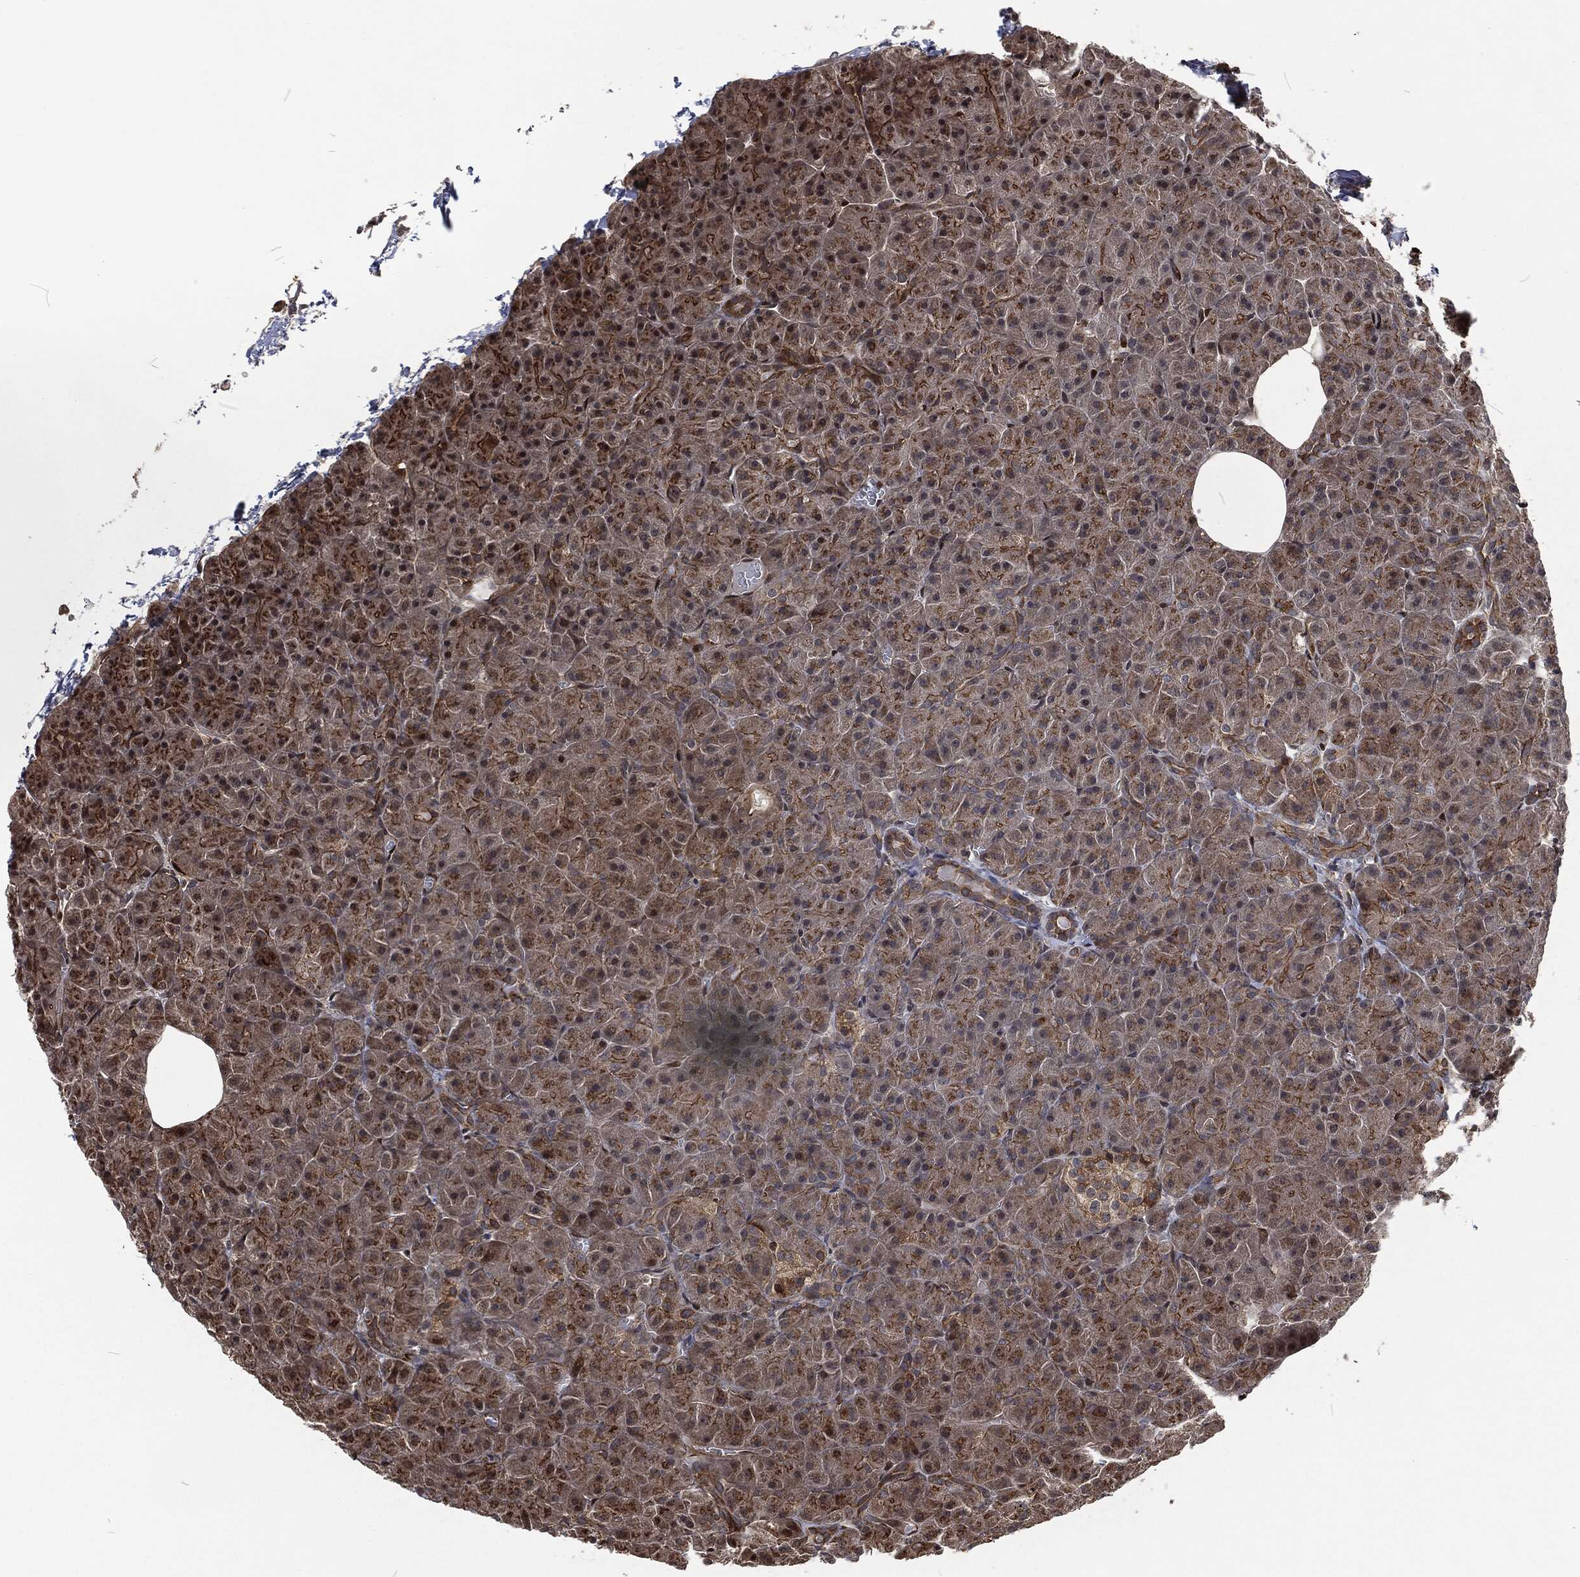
{"staining": {"intensity": "moderate", "quantity": ">75%", "location": "cytoplasmic/membranous"}, "tissue": "pancreas", "cell_type": "Exocrine glandular cells", "image_type": "normal", "snomed": [{"axis": "morphology", "description": "Normal tissue, NOS"}, {"axis": "topography", "description": "Pancreas"}], "caption": "Brown immunohistochemical staining in benign pancreas shows moderate cytoplasmic/membranous positivity in approximately >75% of exocrine glandular cells.", "gene": "CMPK2", "patient": {"sex": "male", "age": 61}}